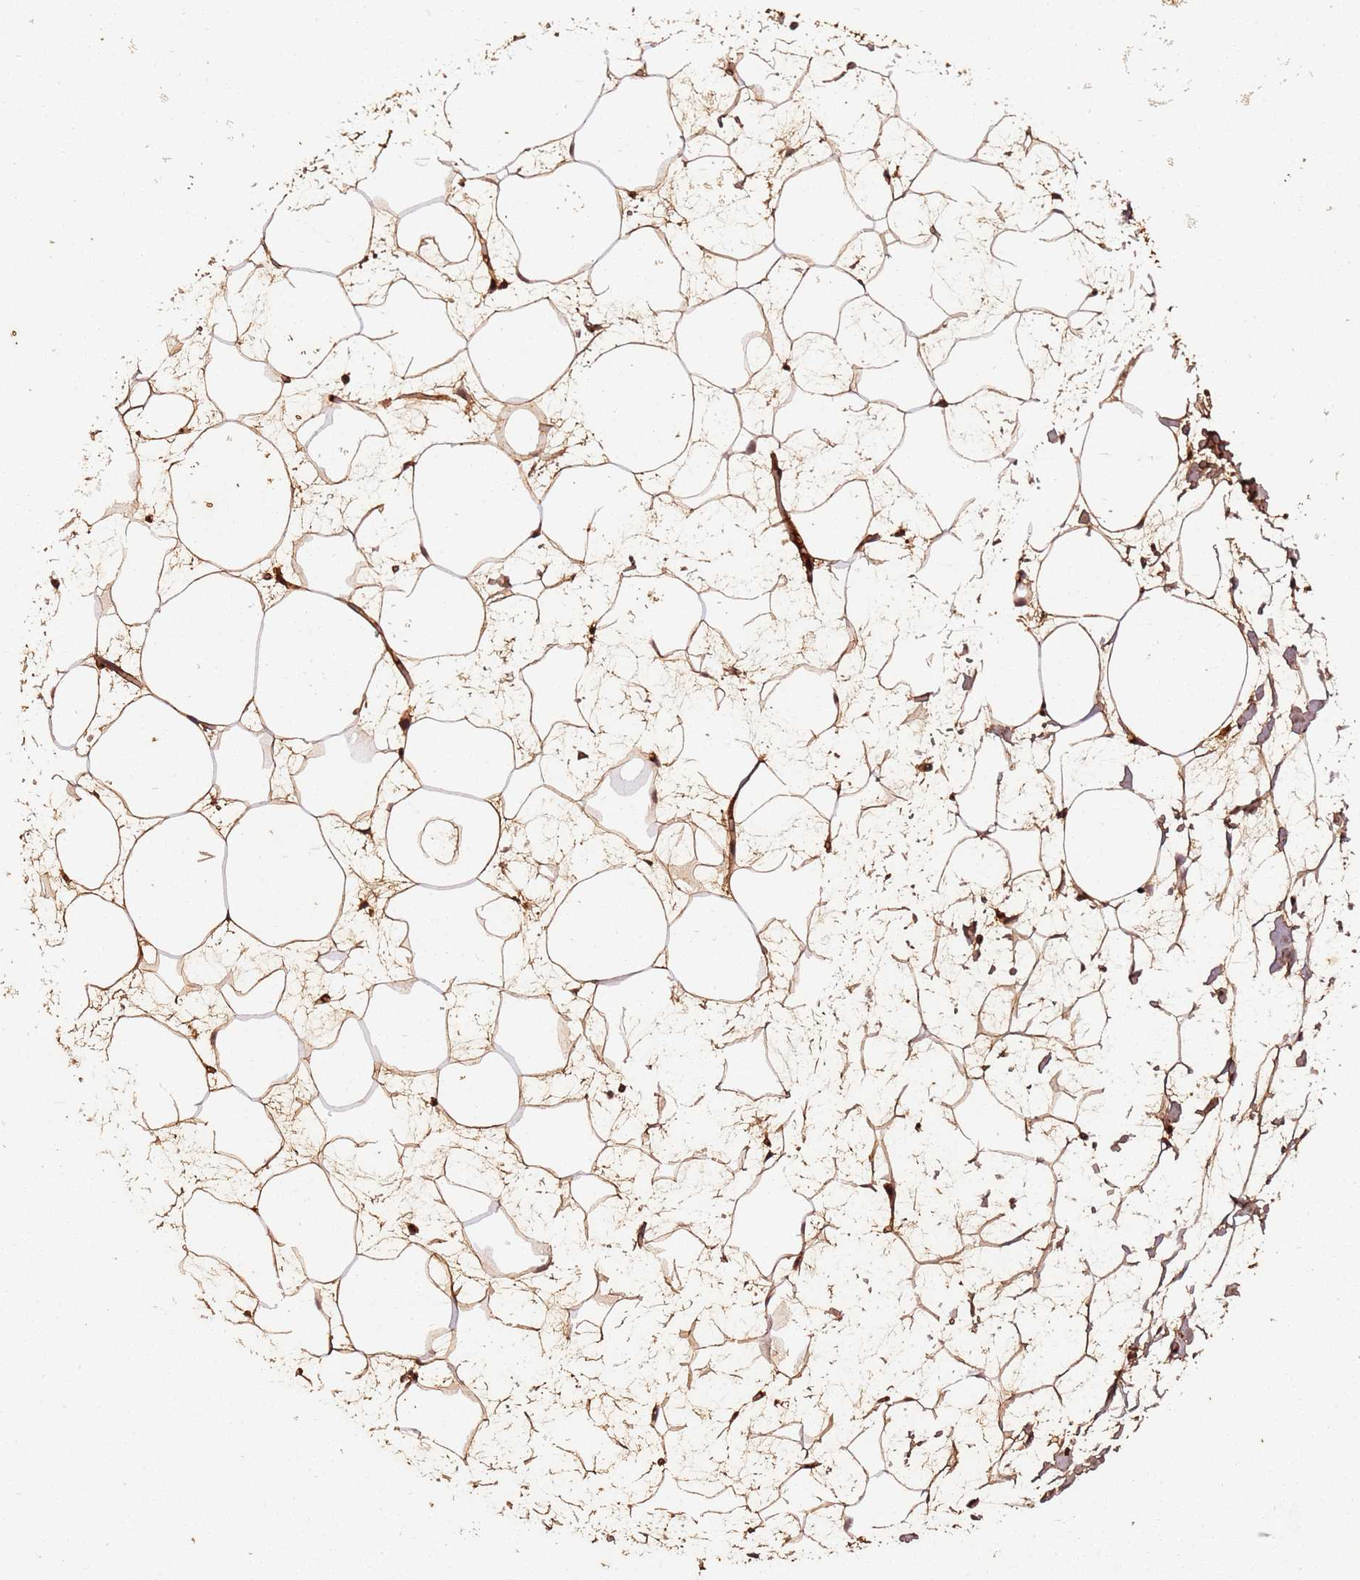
{"staining": {"intensity": "moderate", "quantity": ">75%", "location": "cytoplasmic/membranous,nuclear"}, "tissue": "breast", "cell_type": "Adipocytes", "image_type": "normal", "snomed": [{"axis": "morphology", "description": "Normal tissue, NOS"}, {"axis": "morphology", "description": "Adenoma, NOS"}, {"axis": "topography", "description": "Breast"}], "caption": "DAB (3,3'-diaminobenzidine) immunohistochemical staining of benign human breast displays moderate cytoplasmic/membranous,nuclear protein positivity in about >75% of adipocytes.", "gene": "COL1A2", "patient": {"sex": "female", "age": 23}}